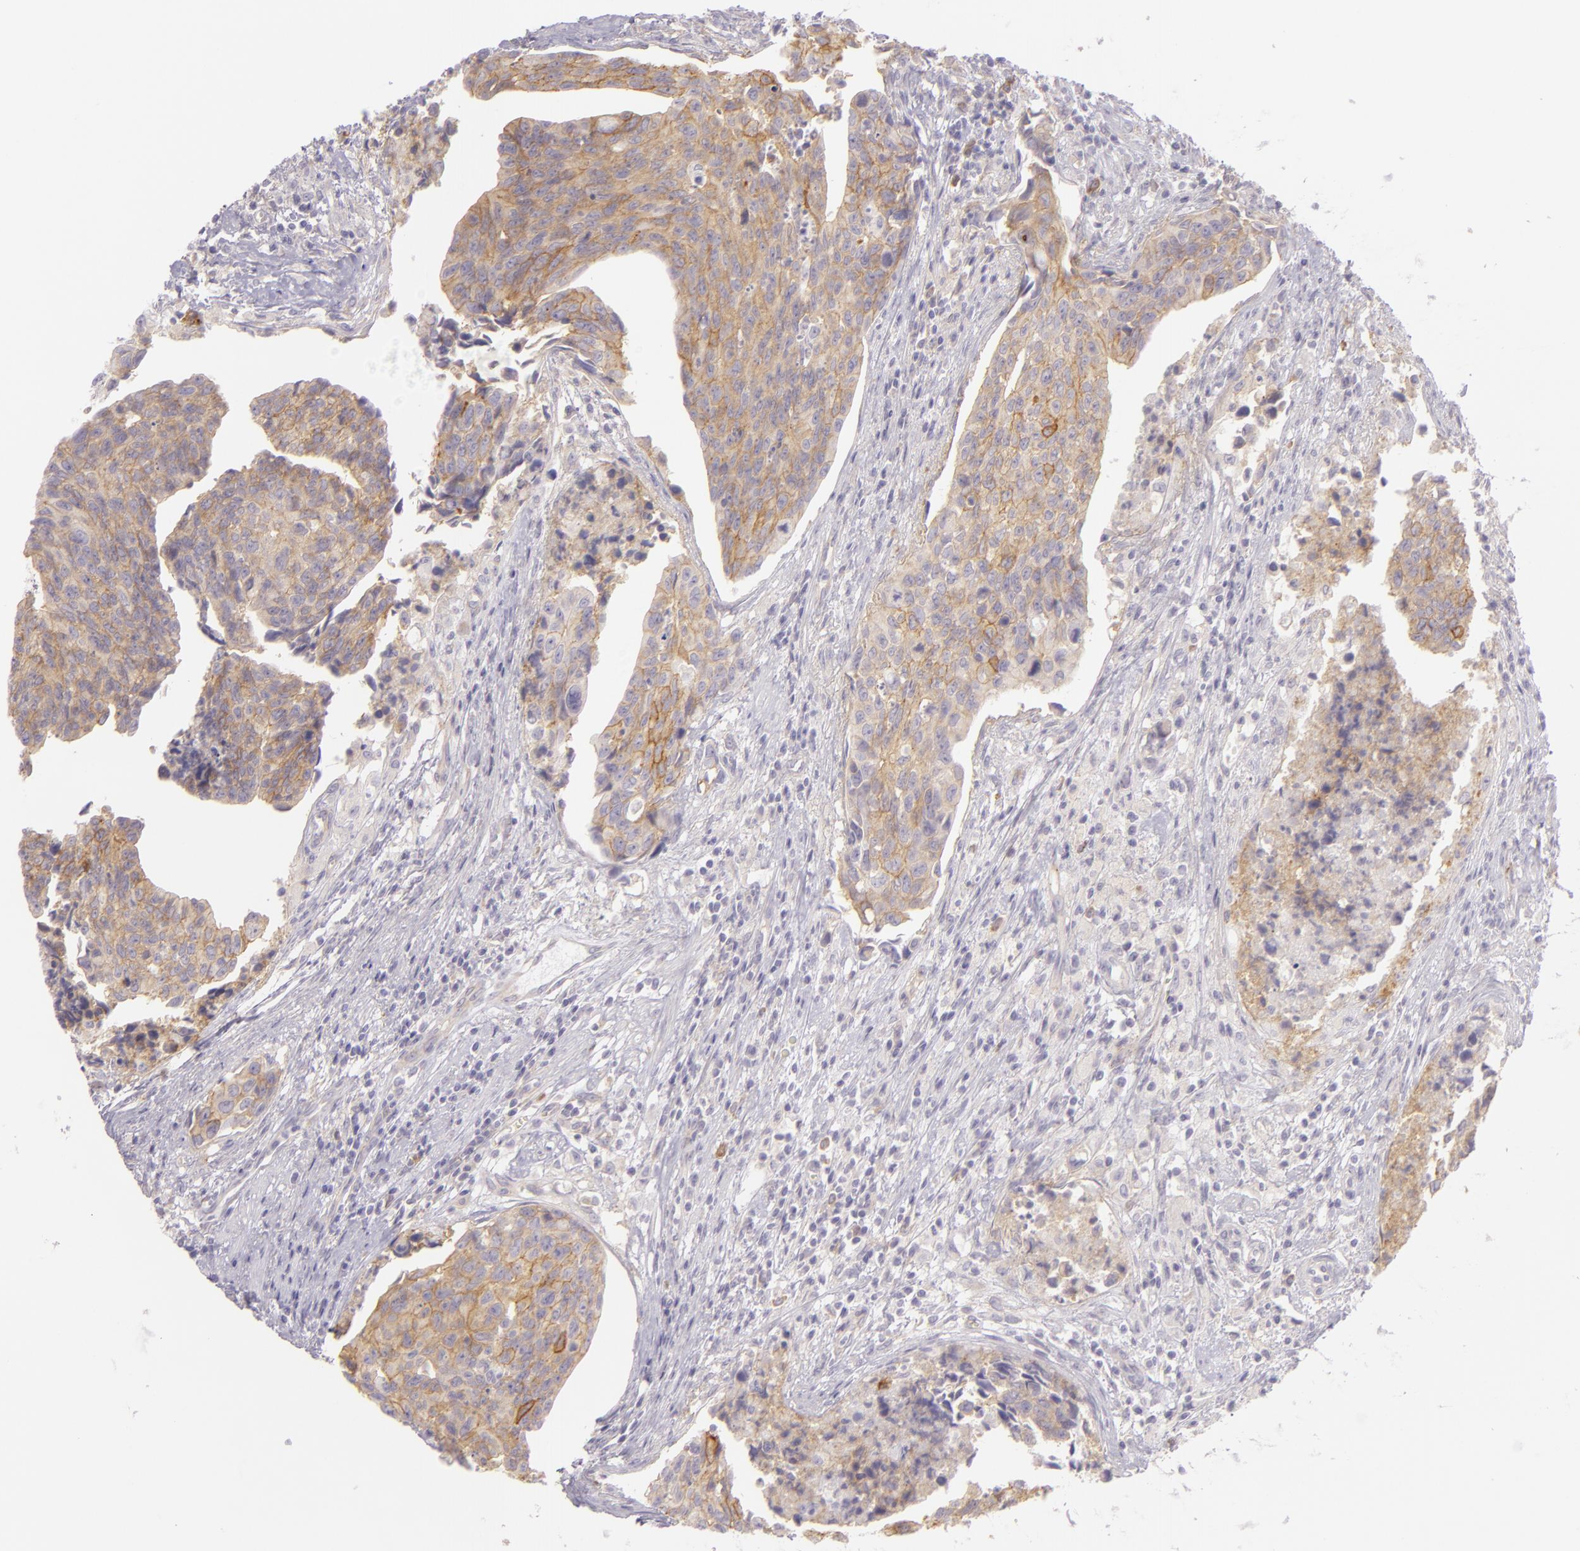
{"staining": {"intensity": "moderate", "quantity": "25%-75%", "location": "cytoplasmic/membranous"}, "tissue": "urothelial cancer", "cell_type": "Tumor cells", "image_type": "cancer", "snomed": [{"axis": "morphology", "description": "Urothelial carcinoma, High grade"}, {"axis": "topography", "description": "Urinary bladder"}], "caption": "Urothelial cancer tissue shows moderate cytoplasmic/membranous expression in about 25%-75% of tumor cells, visualized by immunohistochemistry. The staining is performed using DAB brown chromogen to label protein expression. The nuclei are counter-stained blue using hematoxylin.", "gene": "ZC3H7B", "patient": {"sex": "male", "age": 81}}